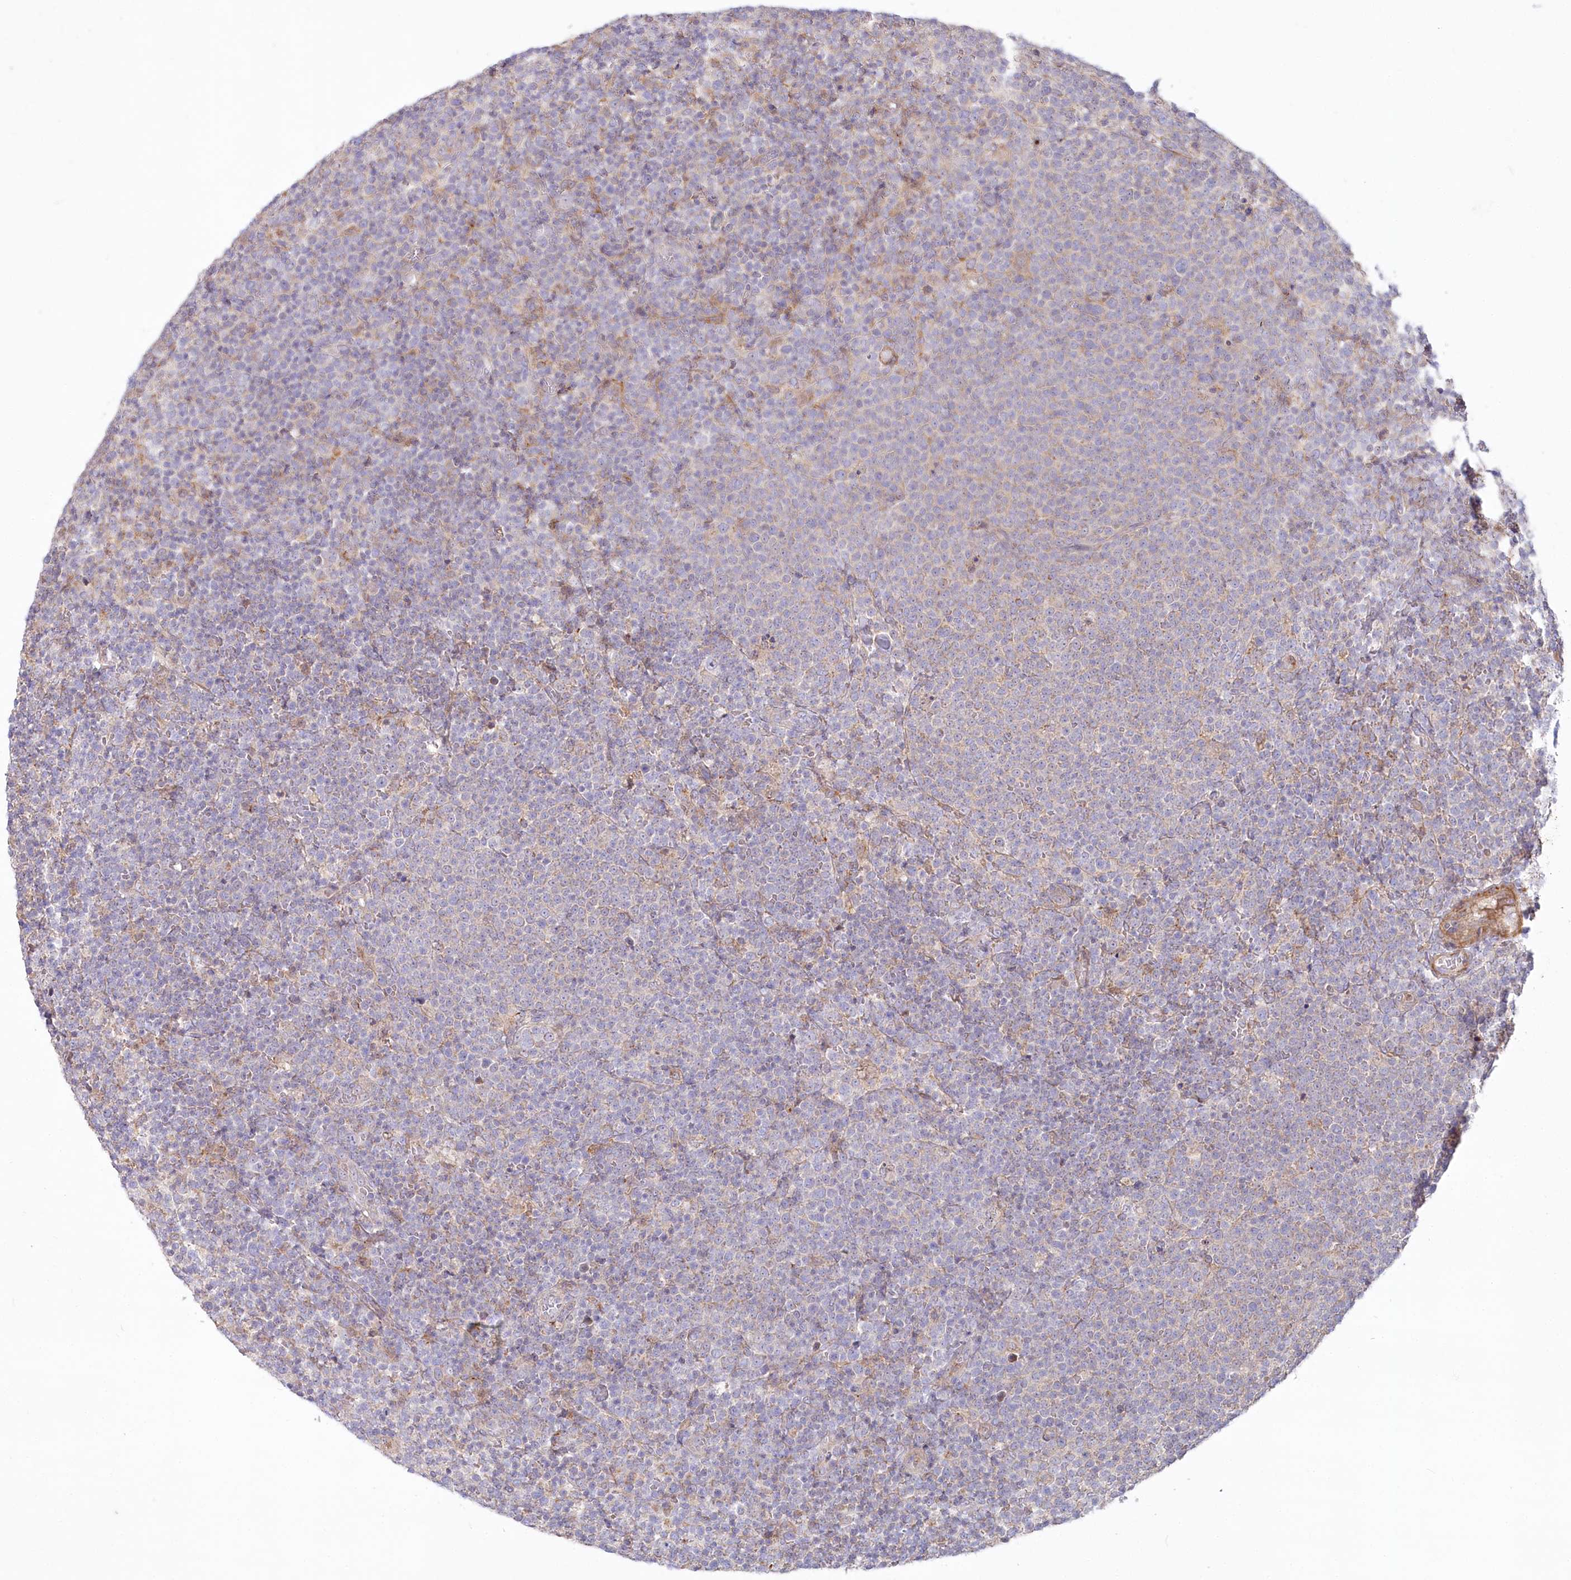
{"staining": {"intensity": "negative", "quantity": "none", "location": "none"}, "tissue": "lymphoma", "cell_type": "Tumor cells", "image_type": "cancer", "snomed": [{"axis": "morphology", "description": "Malignant lymphoma, non-Hodgkin's type, High grade"}, {"axis": "topography", "description": "Lymph node"}], "caption": "This is an immunohistochemistry histopathology image of human lymphoma. There is no expression in tumor cells.", "gene": "MTG1", "patient": {"sex": "male", "age": 61}}